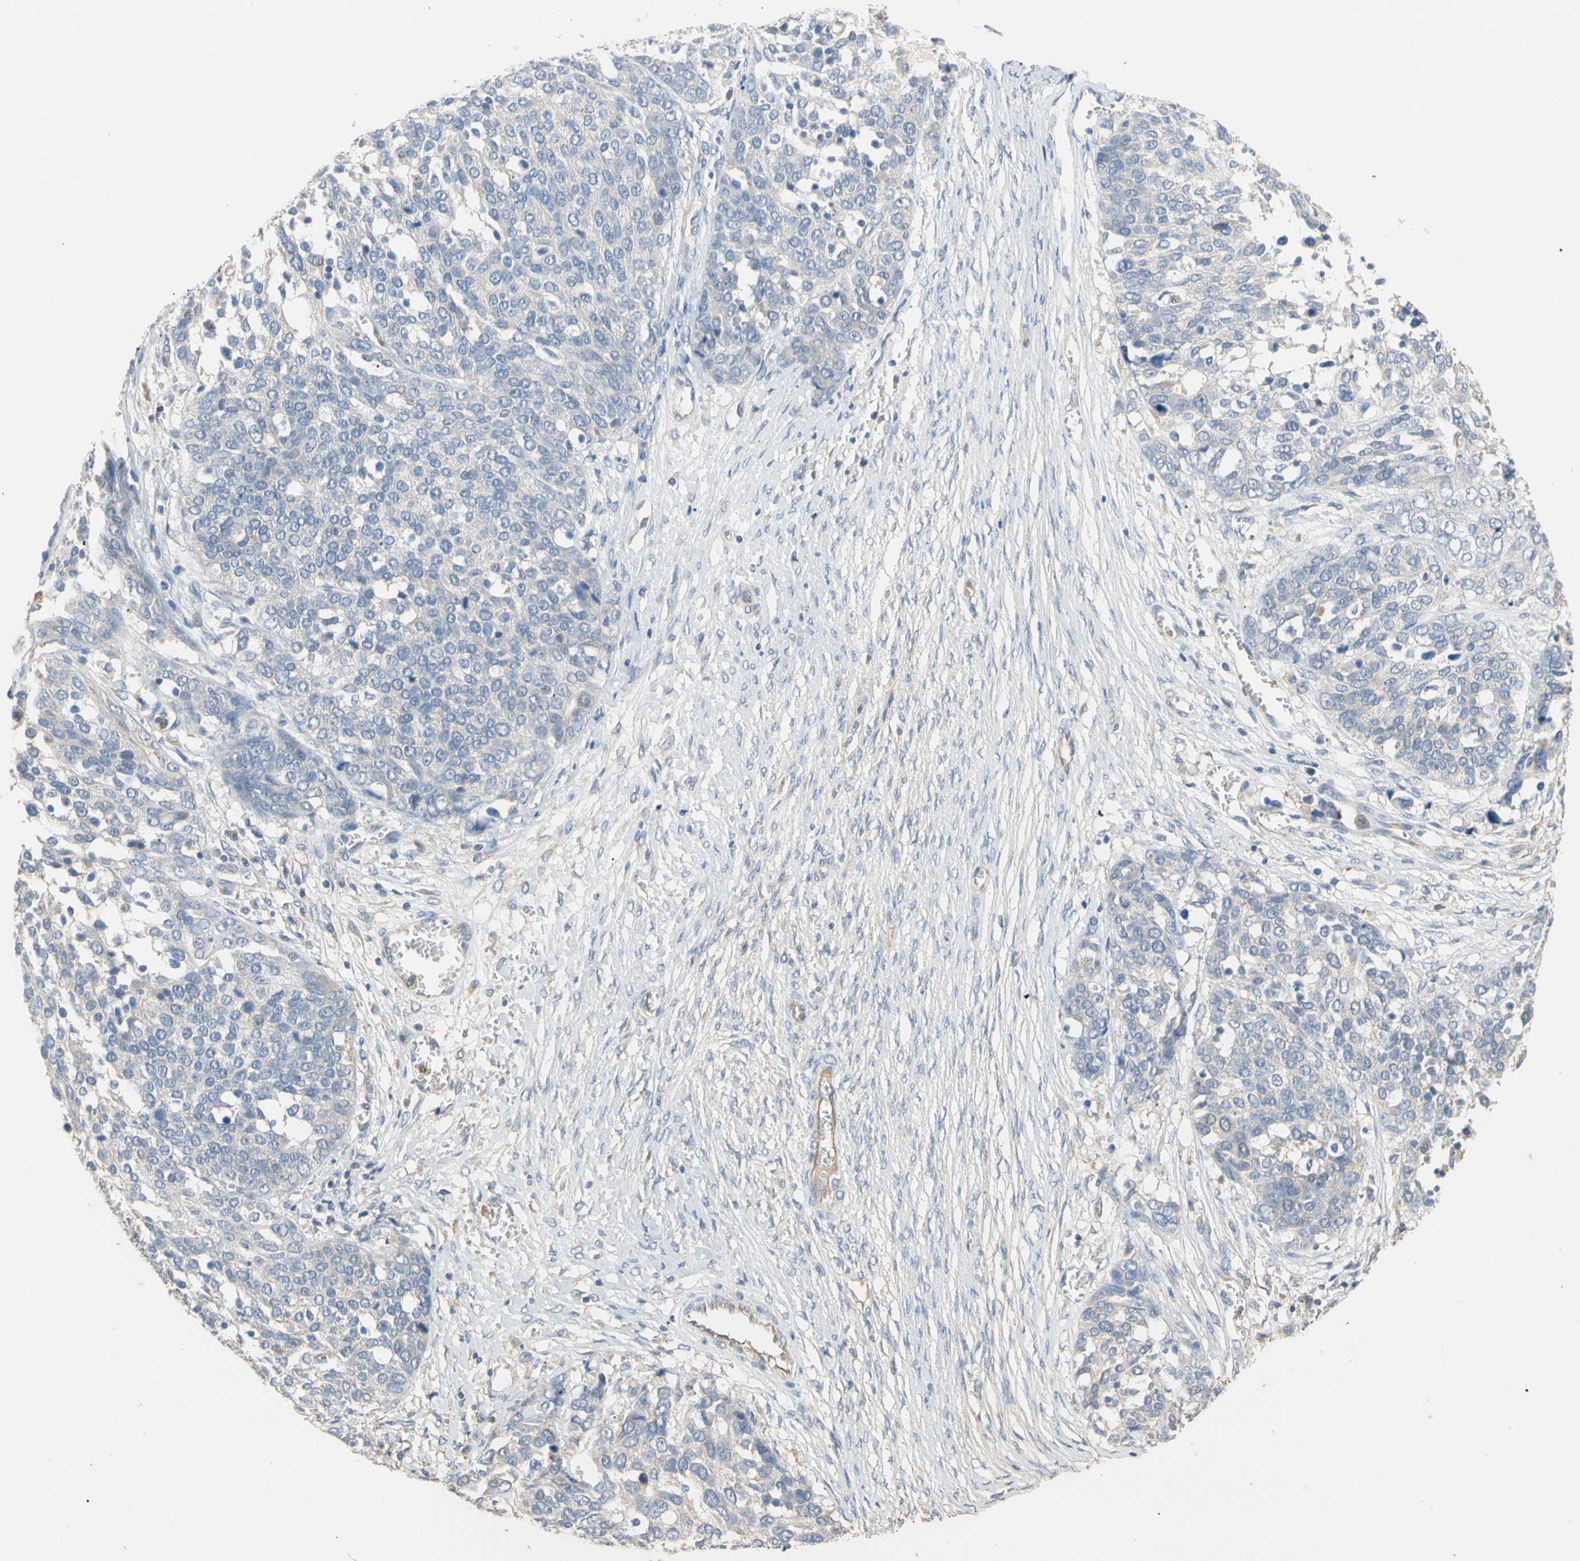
{"staining": {"intensity": "negative", "quantity": "none", "location": "none"}, "tissue": "ovarian cancer", "cell_type": "Tumor cells", "image_type": "cancer", "snomed": [{"axis": "morphology", "description": "Cystadenocarcinoma, serous, NOS"}, {"axis": "topography", "description": "Ovary"}], "caption": "Ovarian serous cystadenocarcinoma stained for a protein using immunohistochemistry (IHC) shows no expression tumor cells.", "gene": "BBOX1", "patient": {"sex": "female", "age": 44}}